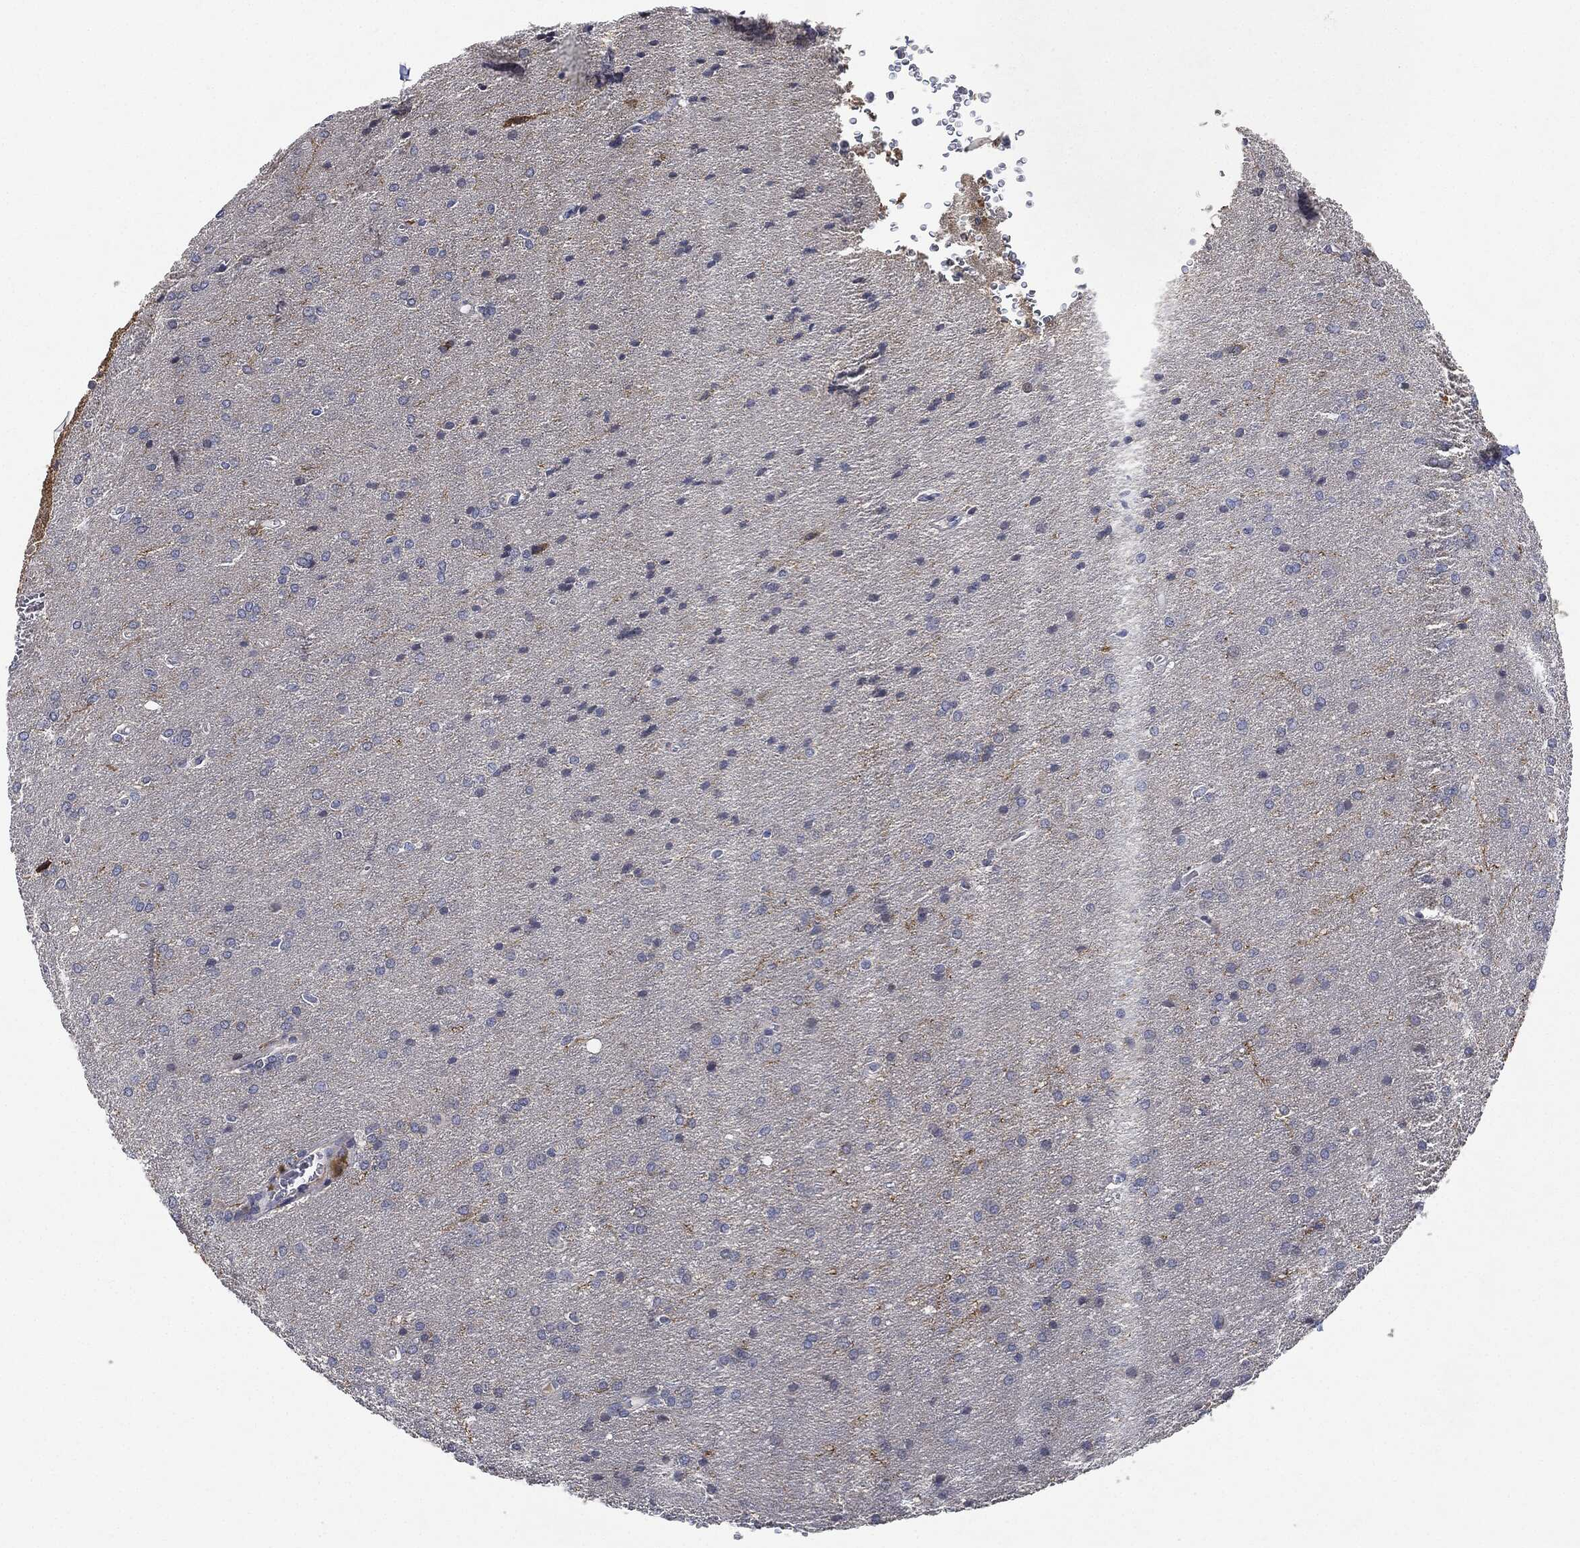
{"staining": {"intensity": "negative", "quantity": "none", "location": "none"}, "tissue": "glioma", "cell_type": "Tumor cells", "image_type": "cancer", "snomed": [{"axis": "morphology", "description": "Glioma, malignant, Low grade"}, {"axis": "topography", "description": "Brain"}], "caption": "Image shows no protein positivity in tumor cells of malignant low-grade glioma tissue. (DAB IHC visualized using brightfield microscopy, high magnification).", "gene": "NTRK1", "patient": {"sex": "female", "age": 32}}